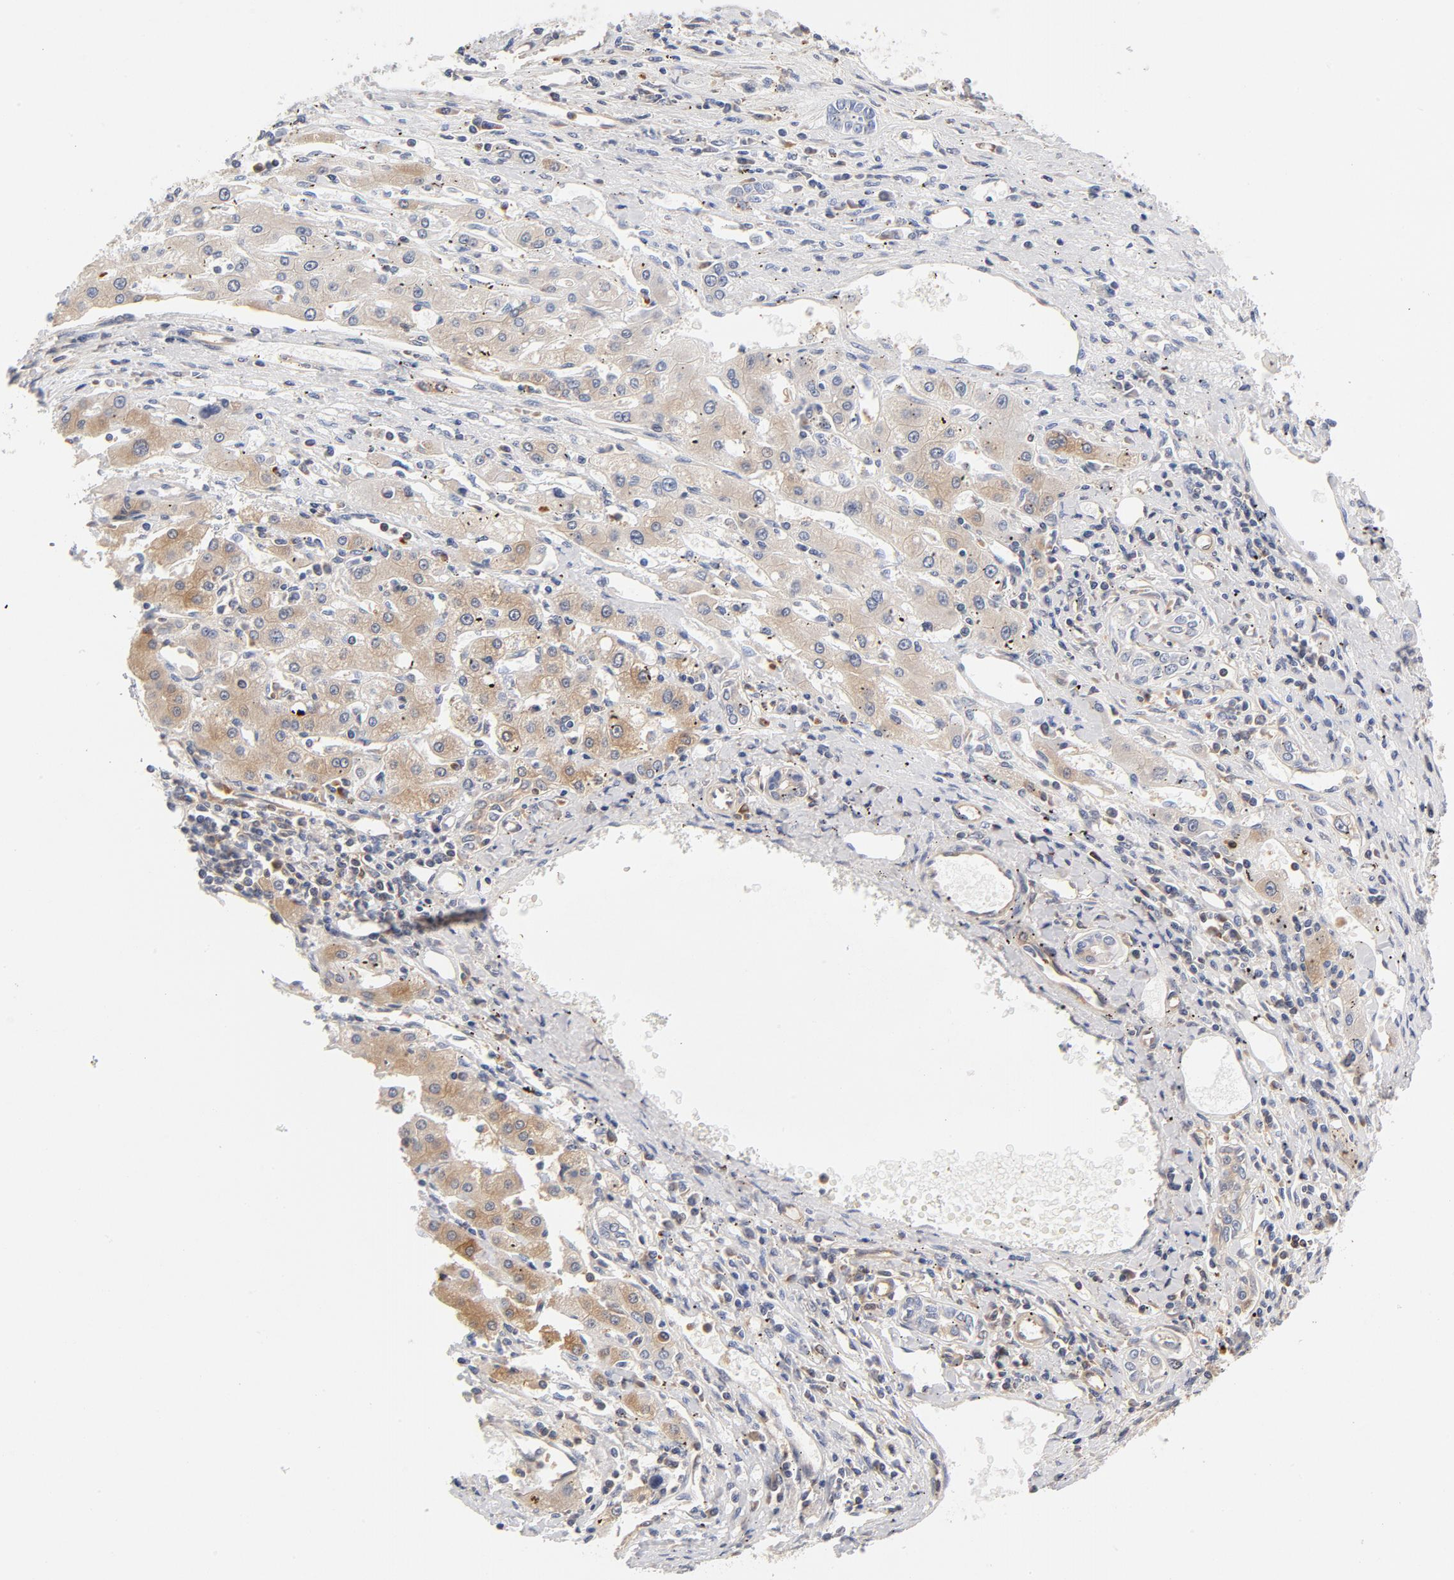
{"staining": {"intensity": "negative", "quantity": "none", "location": "none"}, "tissue": "liver cancer", "cell_type": "Tumor cells", "image_type": "cancer", "snomed": [{"axis": "morphology", "description": "Carcinoma, Hepatocellular, NOS"}, {"axis": "topography", "description": "Liver"}], "caption": "Tumor cells are negative for protein expression in human liver cancer.", "gene": "ASMTL", "patient": {"sex": "male", "age": 72}}